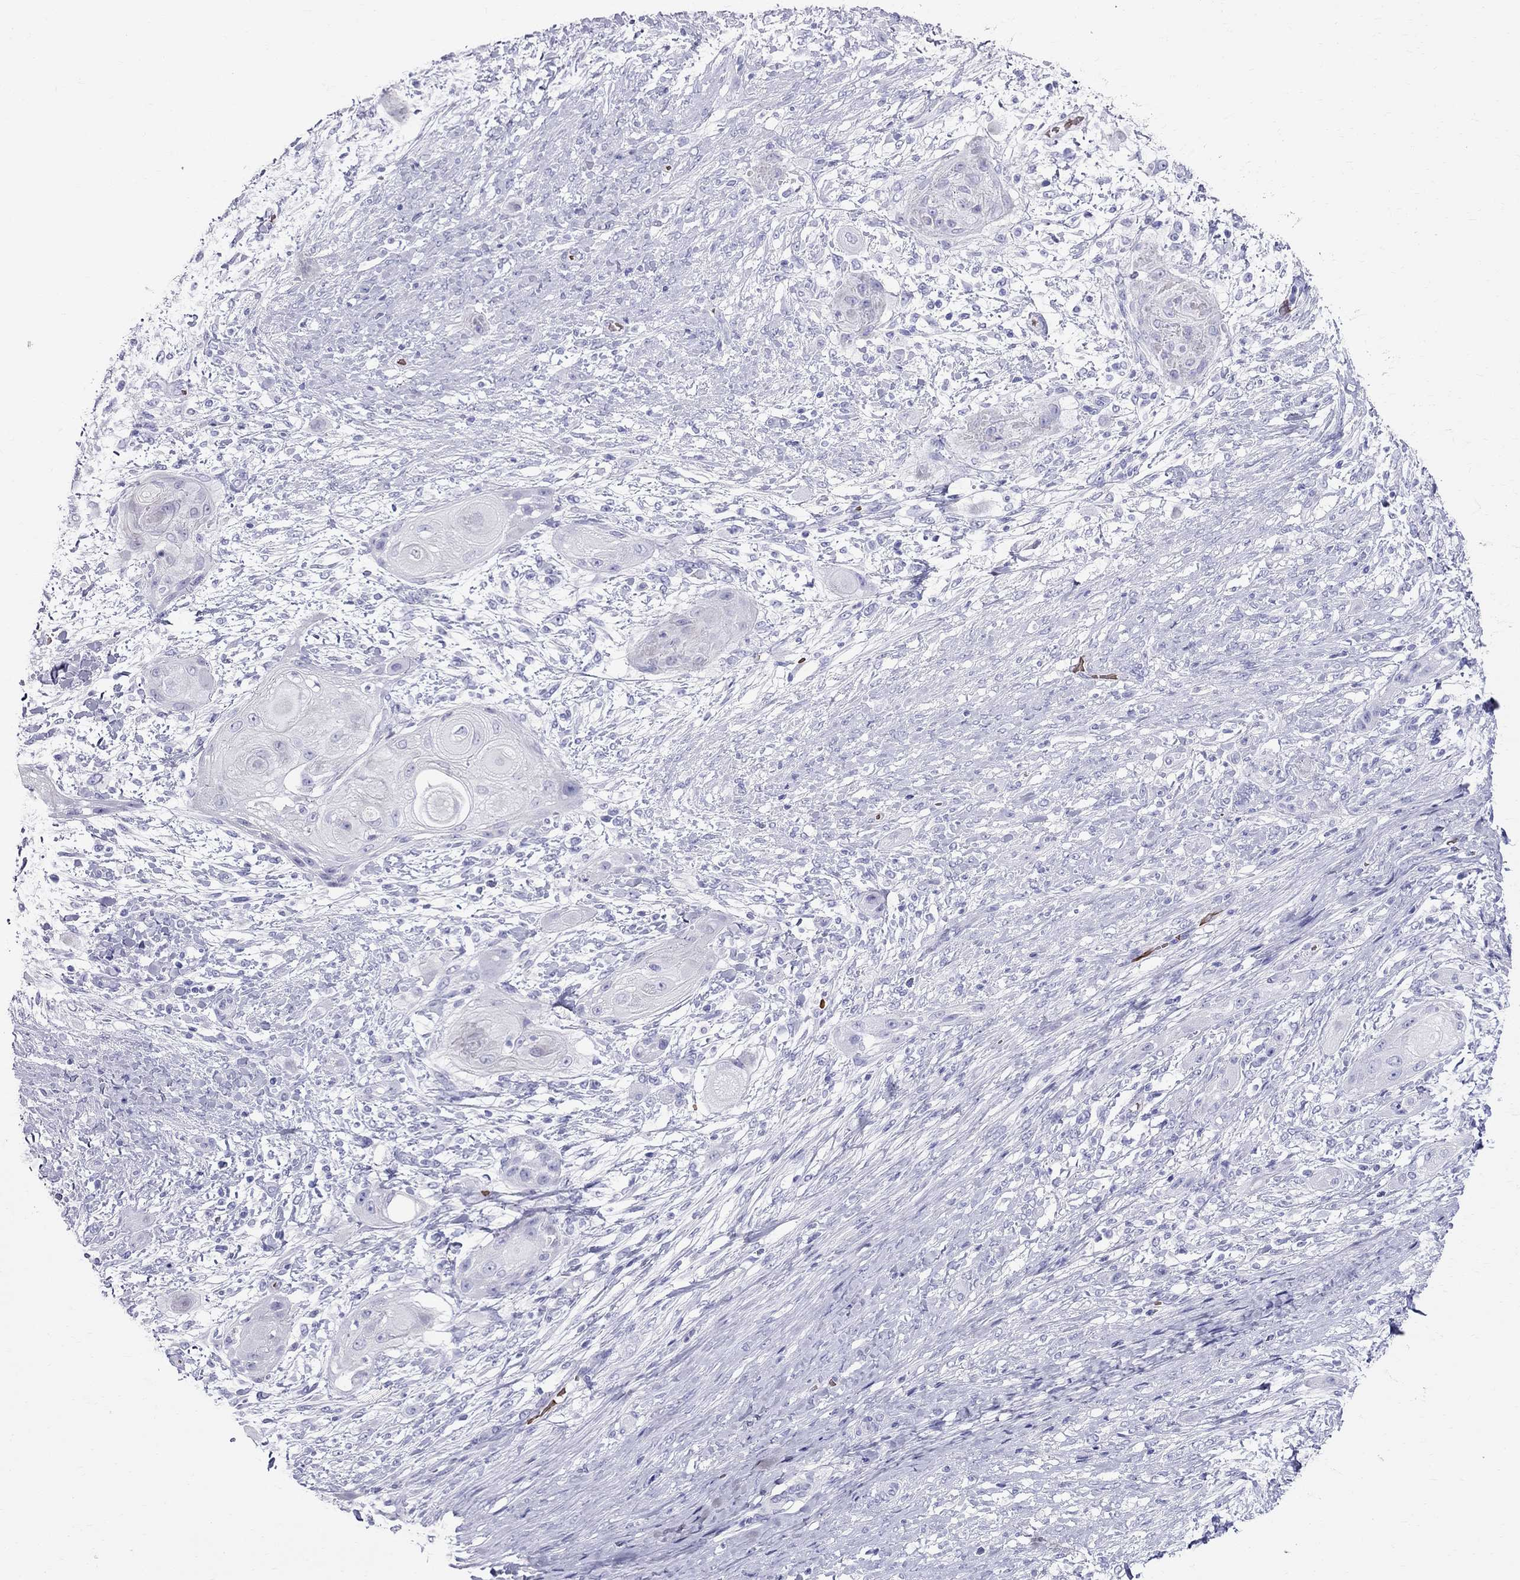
{"staining": {"intensity": "negative", "quantity": "none", "location": "none"}, "tissue": "skin cancer", "cell_type": "Tumor cells", "image_type": "cancer", "snomed": [{"axis": "morphology", "description": "Squamous cell carcinoma, NOS"}, {"axis": "topography", "description": "Skin"}], "caption": "IHC of human skin cancer (squamous cell carcinoma) demonstrates no staining in tumor cells.", "gene": "DNAAF6", "patient": {"sex": "male", "age": 62}}